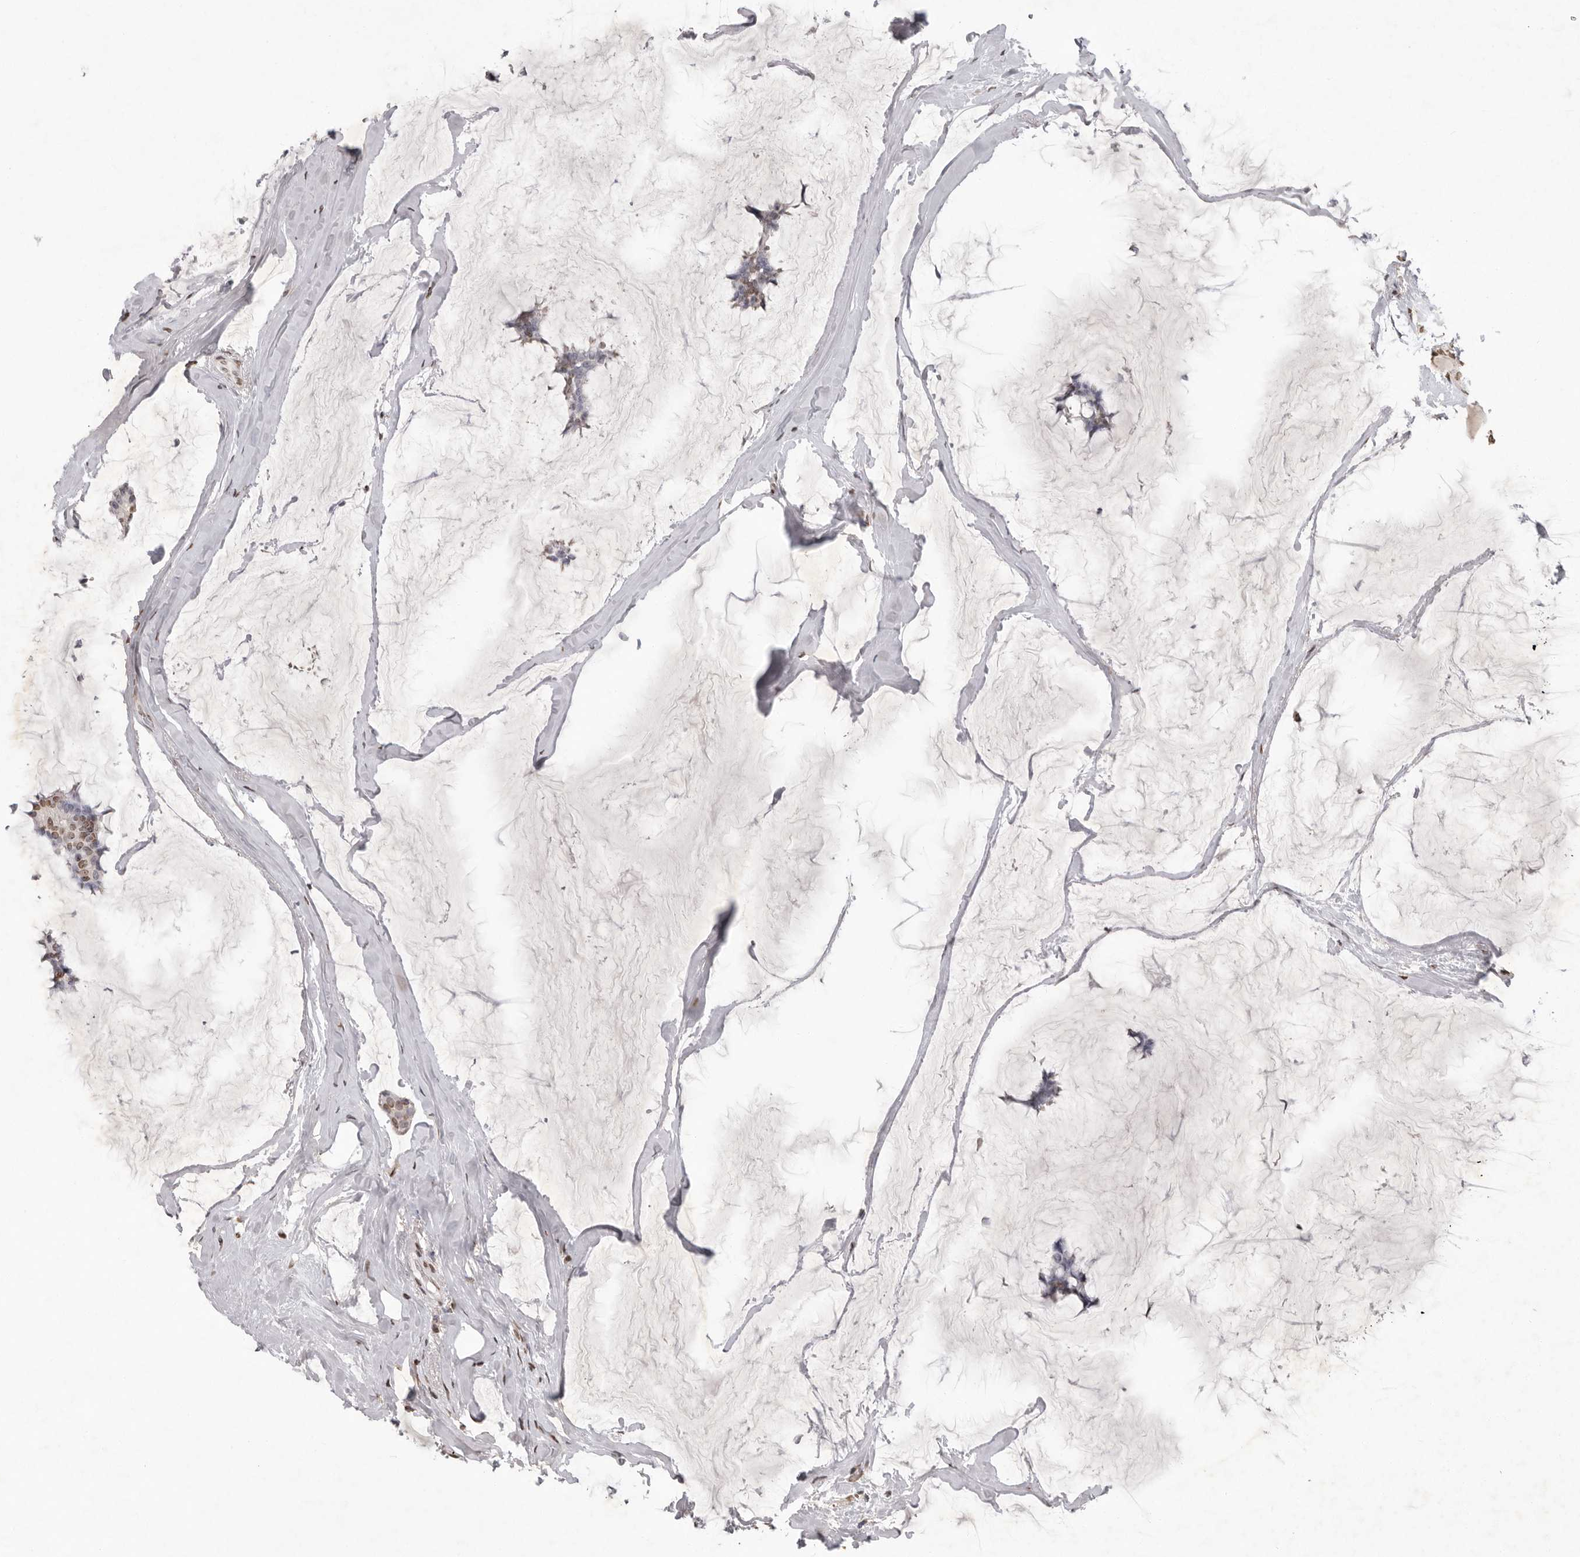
{"staining": {"intensity": "weak", "quantity": "25%-75%", "location": "nuclear"}, "tissue": "breast cancer", "cell_type": "Tumor cells", "image_type": "cancer", "snomed": [{"axis": "morphology", "description": "Duct carcinoma"}, {"axis": "topography", "description": "Breast"}], "caption": "Protein staining of breast invasive ductal carcinoma tissue demonstrates weak nuclear expression in about 25%-75% of tumor cells.", "gene": "WDR45", "patient": {"sex": "female", "age": 93}}